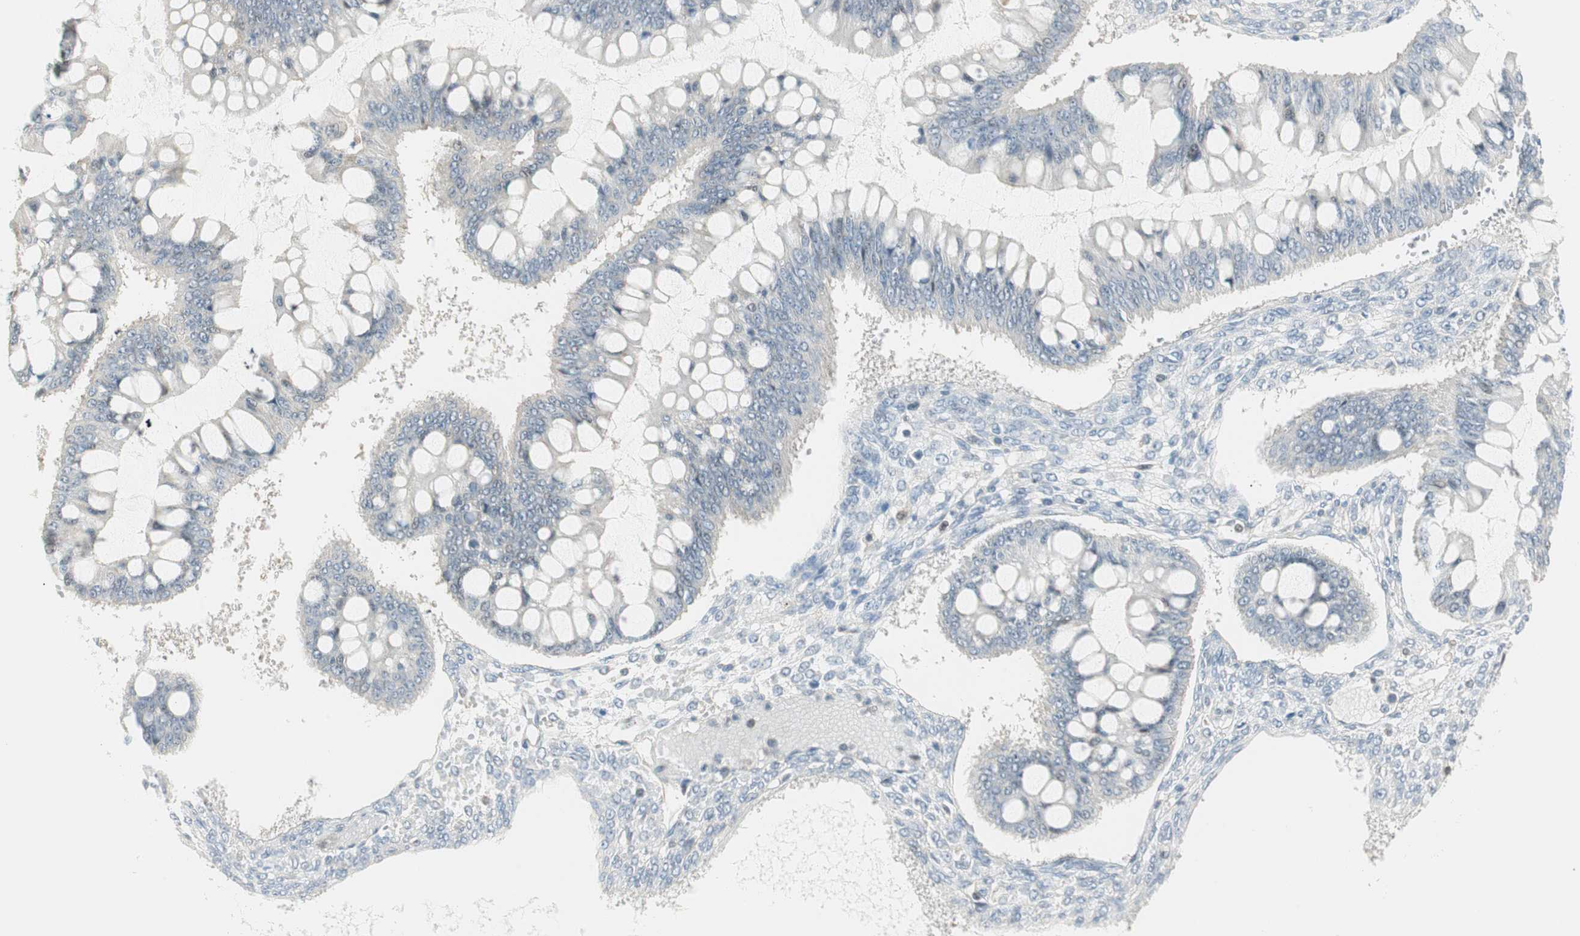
{"staining": {"intensity": "negative", "quantity": "none", "location": "none"}, "tissue": "ovarian cancer", "cell_type": "Tumor cells", "image_type": "cancer", "snomed": [{"axis": "morphology", "description": "Cystadenocarcinoma, mucinous, NOS"}, {"axis": "topography", "description": "Ovary"}], "caption": "DAB immunohistochemical staining of mucinous cystadenocarcinoma (ovarian) shows no significant positivity in tumor cells.", "gene": "PPP1CA", "patient": {"sex": "female", "age": 73}}